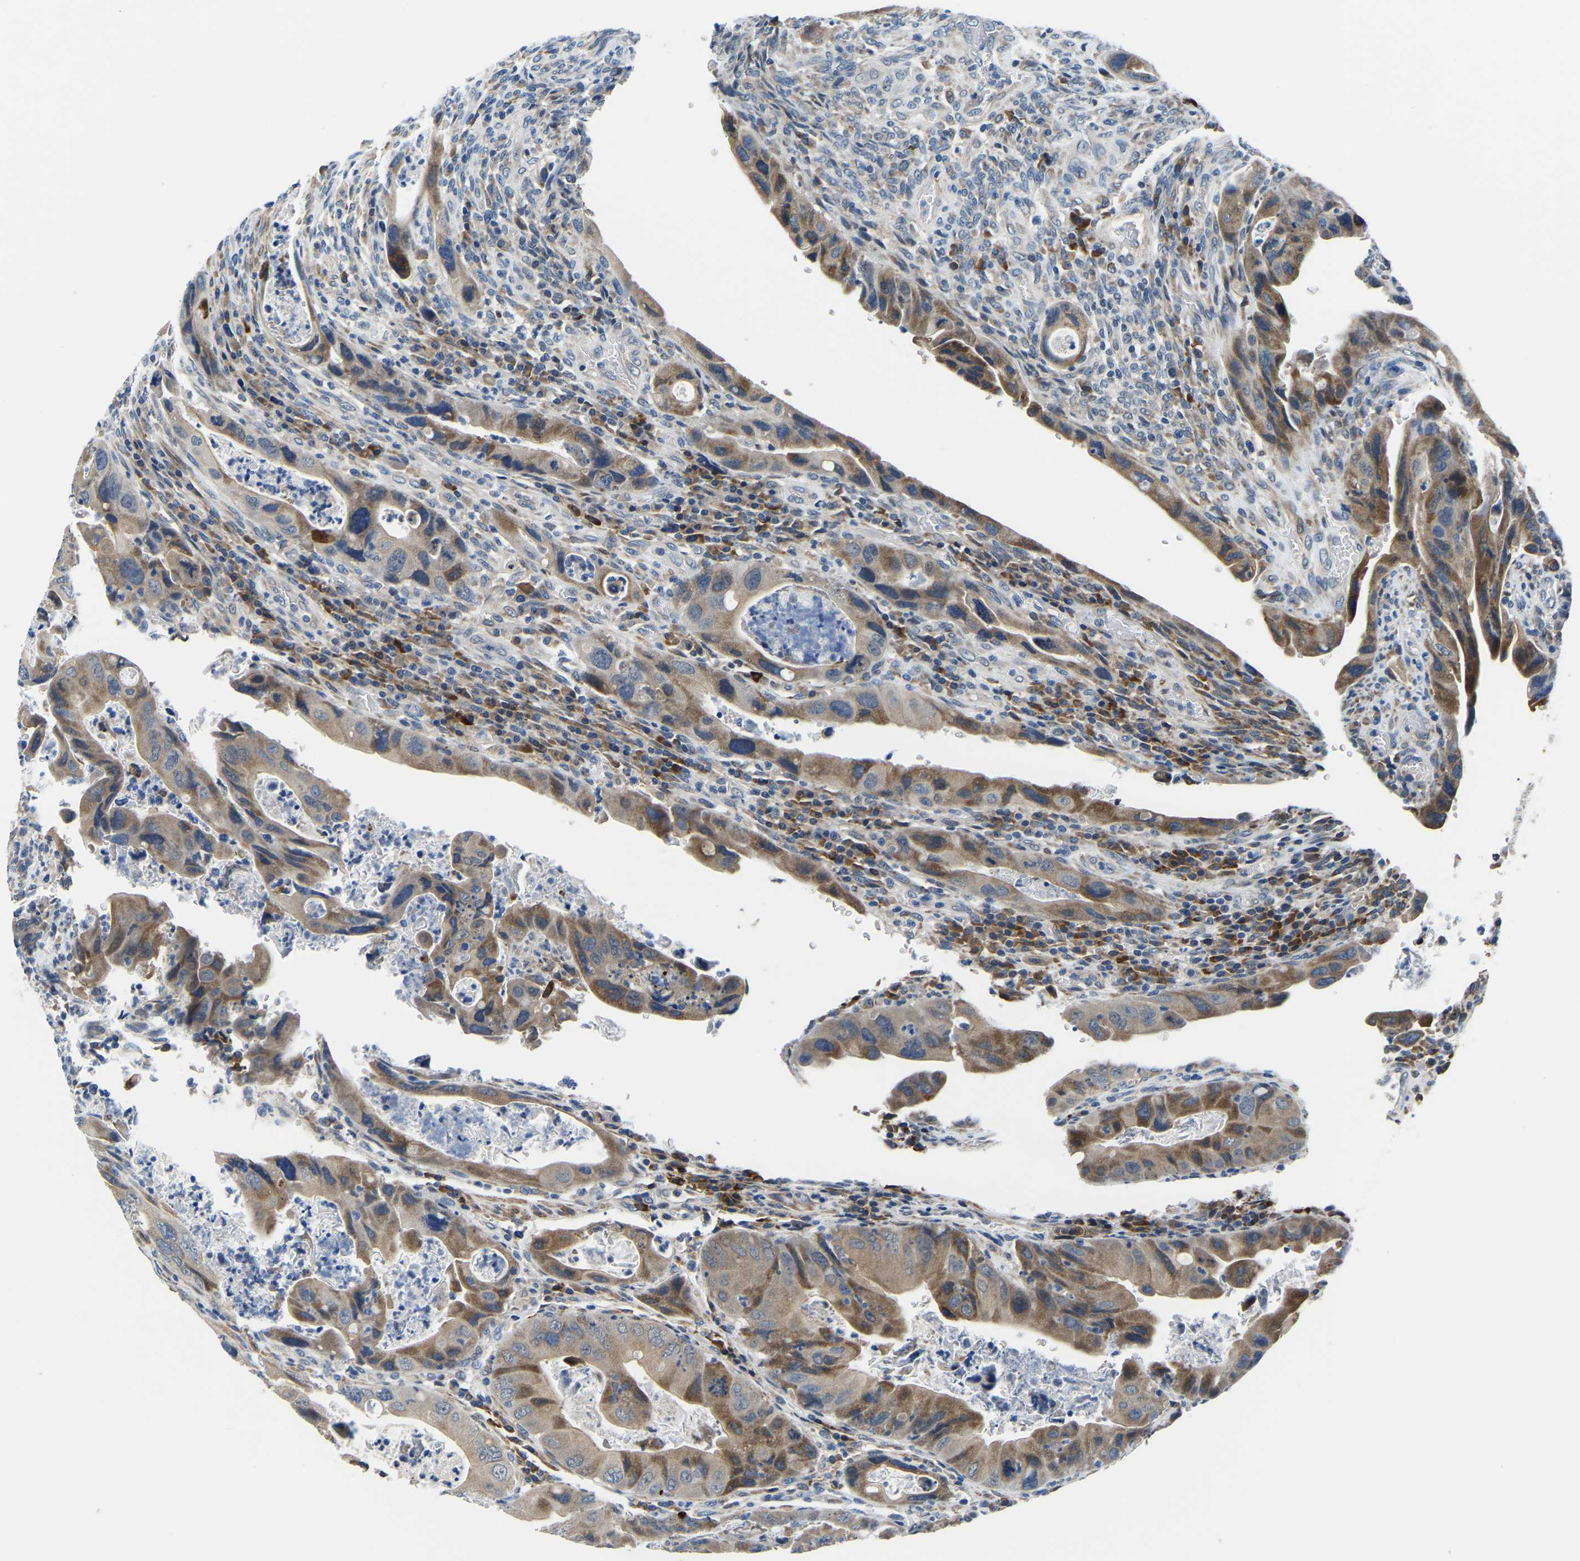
{"staining": {"intensity": "moderate", "quantity": ">75%", "location": "cytoplasmic/membranous"}, "tissue": "colorectal cancer", "cell_type": "Tumor cells", "image_type": "cancer", "snomed": [{"axis": "morphology", "description": "Adenocarcinoma, NOS"}, {"axis": "topography", "description": "Rectum"}], "caption": "Colorectal cancer tissue exhibits moderate cytoplasmic/membranous expression in about >75% of tumor cells, visualized by immunohistochemistry.", "gene": "LIAS", "patient": {"sex": "female", "age": 57}}